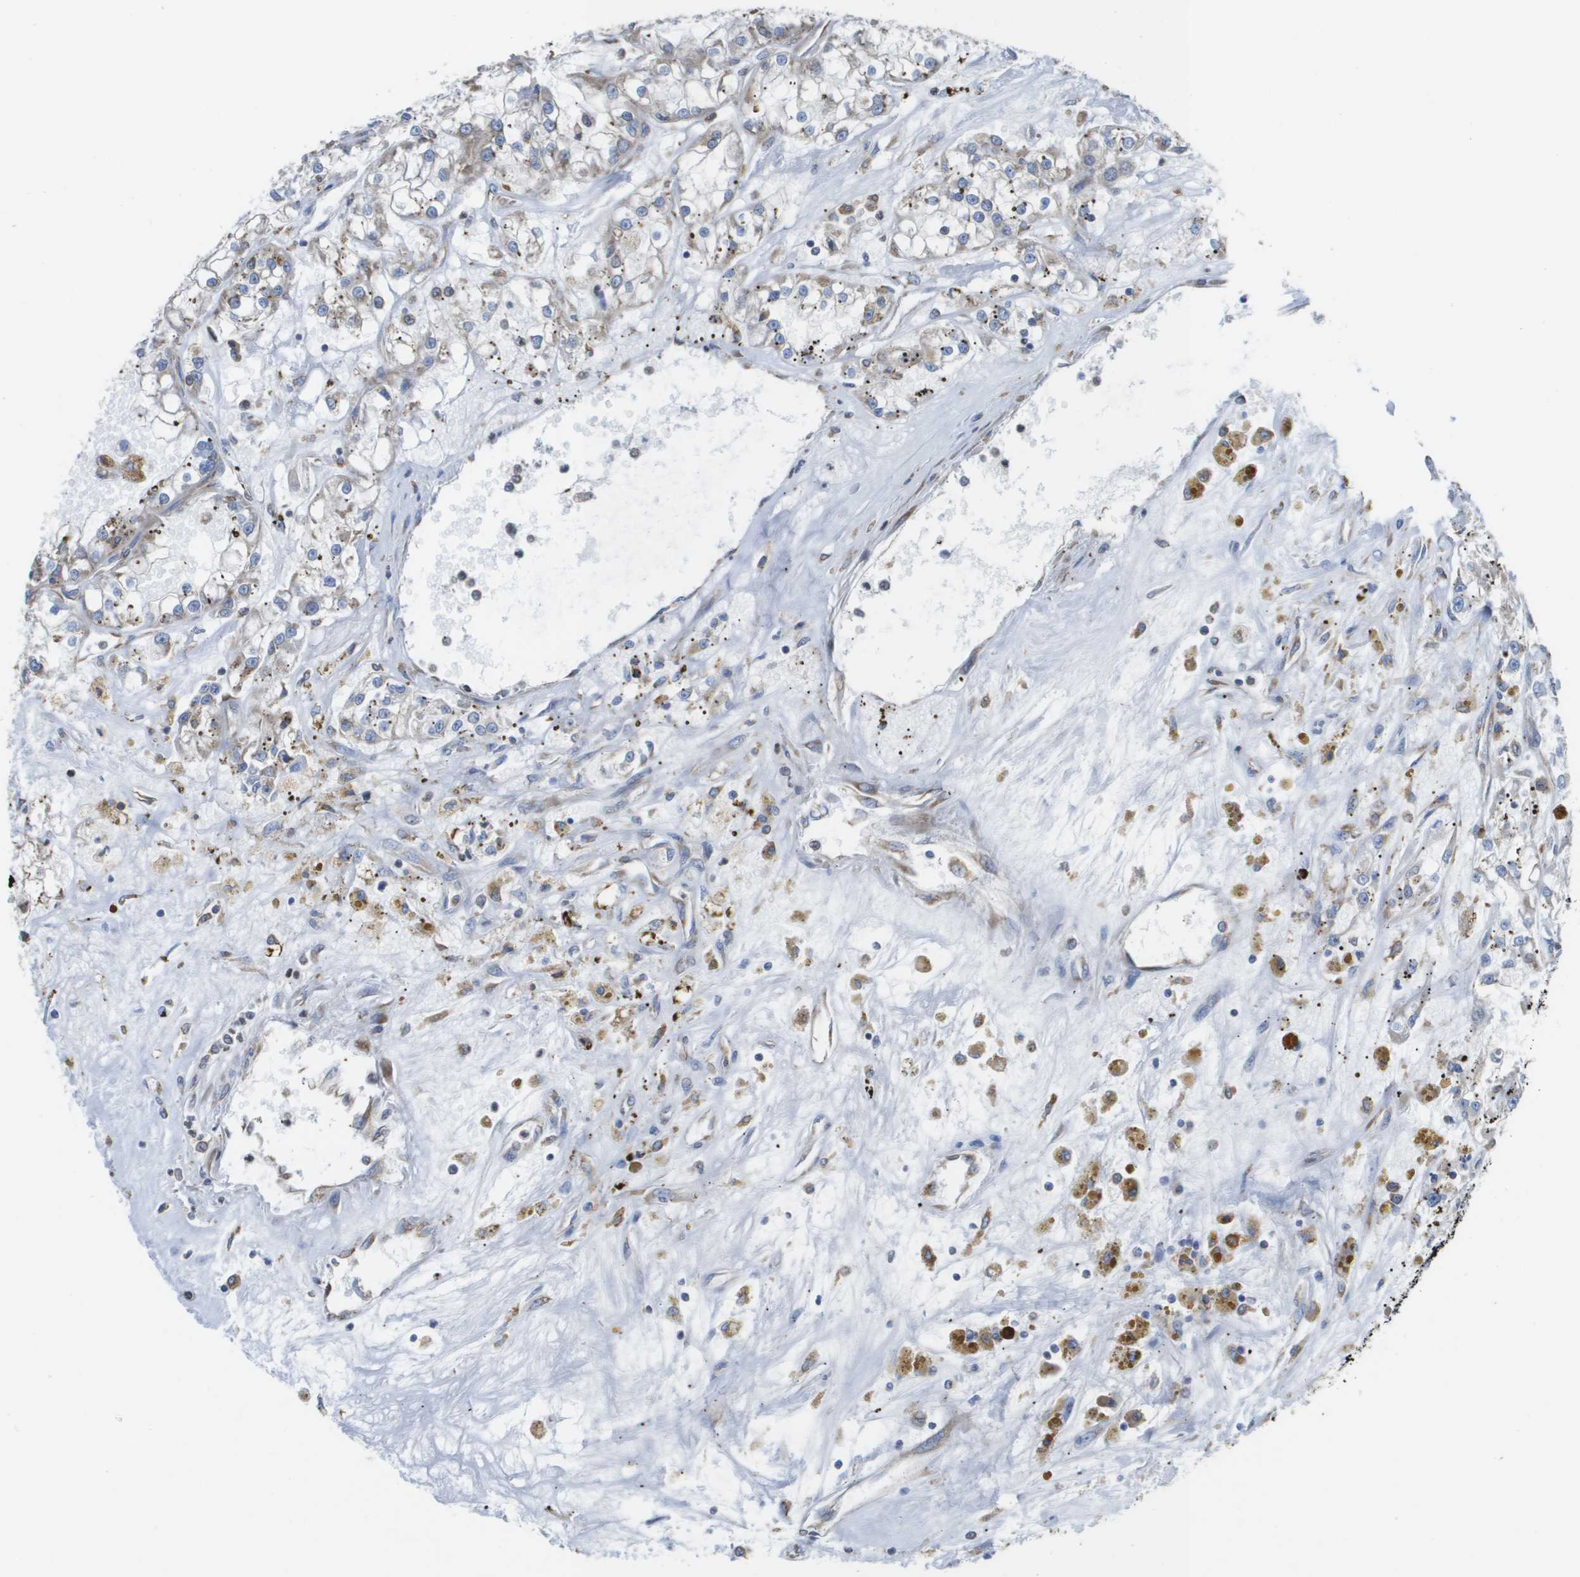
{"staining": {"intensity": "negative", "quantity": "none", "location": "none"}, "tissue": "renal cancer", "cell_type": "Tumor cells", "image_type": "cancer", "snomed": [{"axis": "morphology", "description": "Adenocarcinoma, NOS"}, {"axis": "topography", "description": "Kidney"}], "caption": "There is no significant expression in tumor cells of renal cancer. (DAB immunohistochemistry (IHC) visualized using brightfield microscopy, high magnification).", "gene": "SDR42E1", "patient": {"sex": "female", "age": 52}}